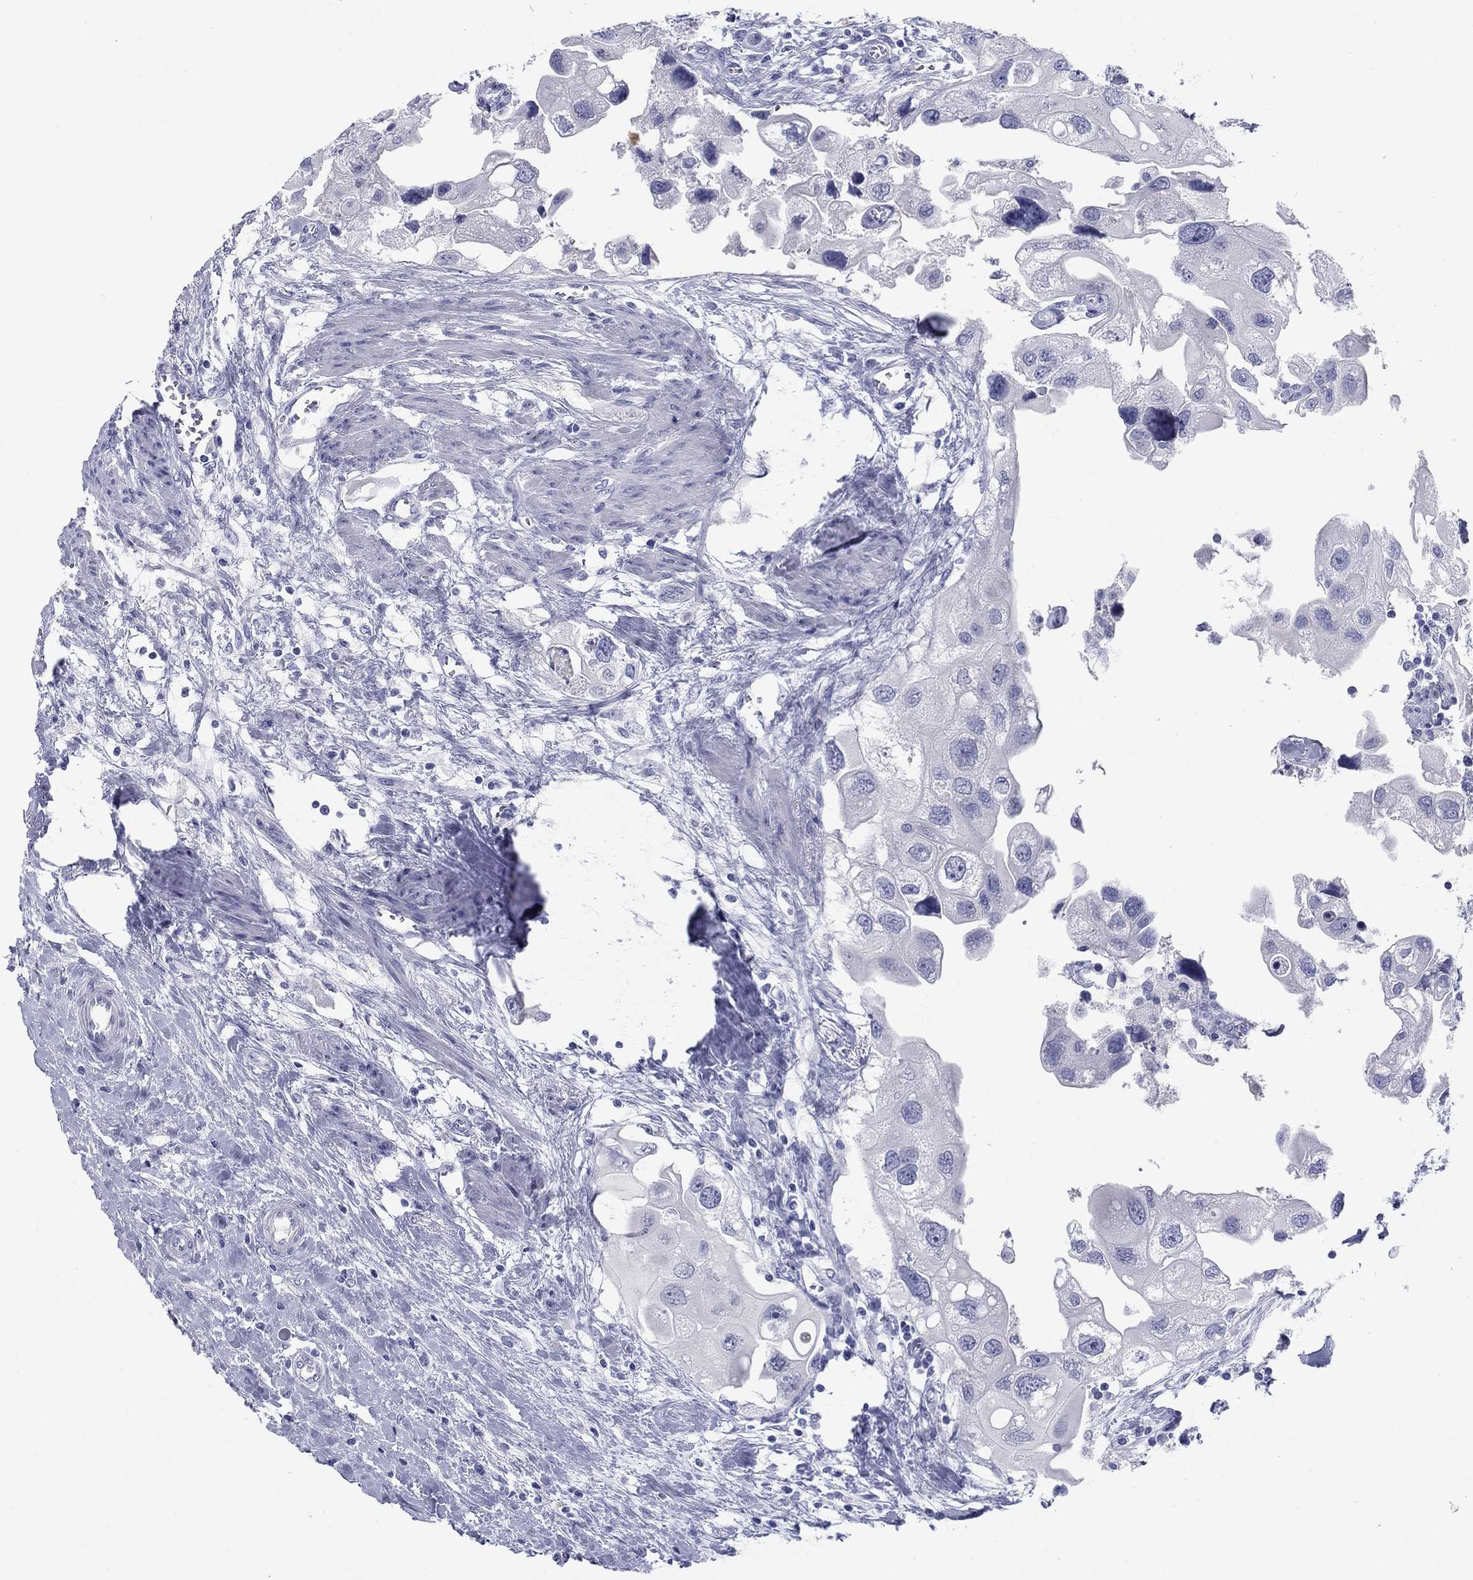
{"staining": {"intensity": "negative", "quantity": "none", "location": "none"}, "tissue": "urothelial cancer", "cell_type": "Tumor cells", "image_type": "cancer", "snomed": [{"axis": "morphology", "description": "Urothelial carcinoma, High grade"}, {"axis": "topography", "description": "Urinary bladder"}], "caption": "There is no significant expression in tumor cells of urothelial cancer. (DAB immunohistochemistry (IHC) visualized using brightfield microscopy, high magnification).", "gene": "KCNH1", "patient": {"sex": "male", "age": 59}}